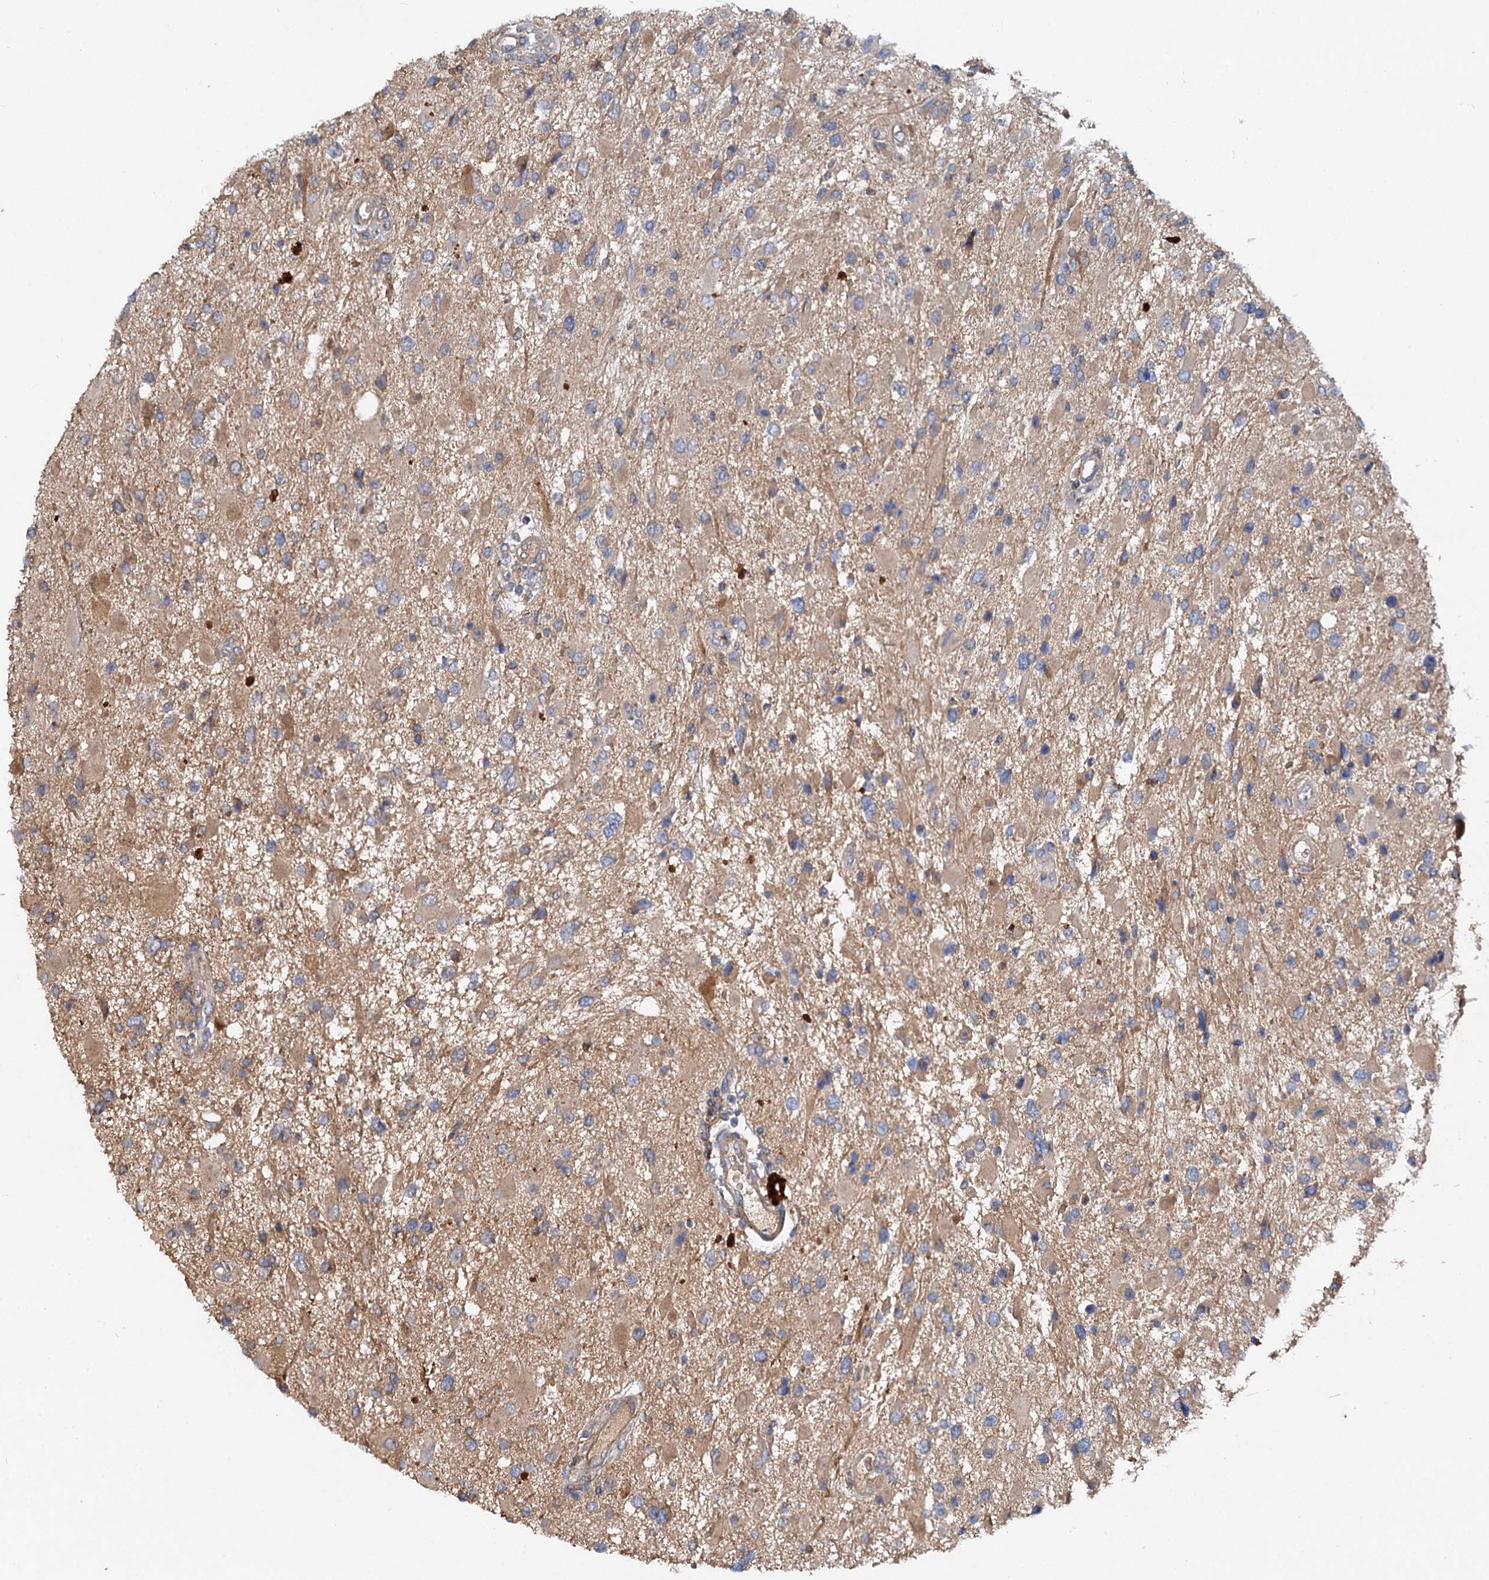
{"staining": {"intensity": "moderate", "quantity": ">75%", "location": "cytoplasmic/membranous"}, "tissue": "glioma", "cell_type": "Tumor cells", "image_type": "cancer", "snomed": [{"axis": "morphology", "description": "Glioma, malignant, High grade"}, {"axis": "topography", "description": "Brain"}], "caption": "Tumor cells demonstrate moderate cytoplasmic/membranous expression in about >75% of cells in glioma. Ihc stains the protein of interest in brown and the nuclei are stained blue.", "gene": "ALKBH7", "patient": {"sex": "male", "age": 53}}